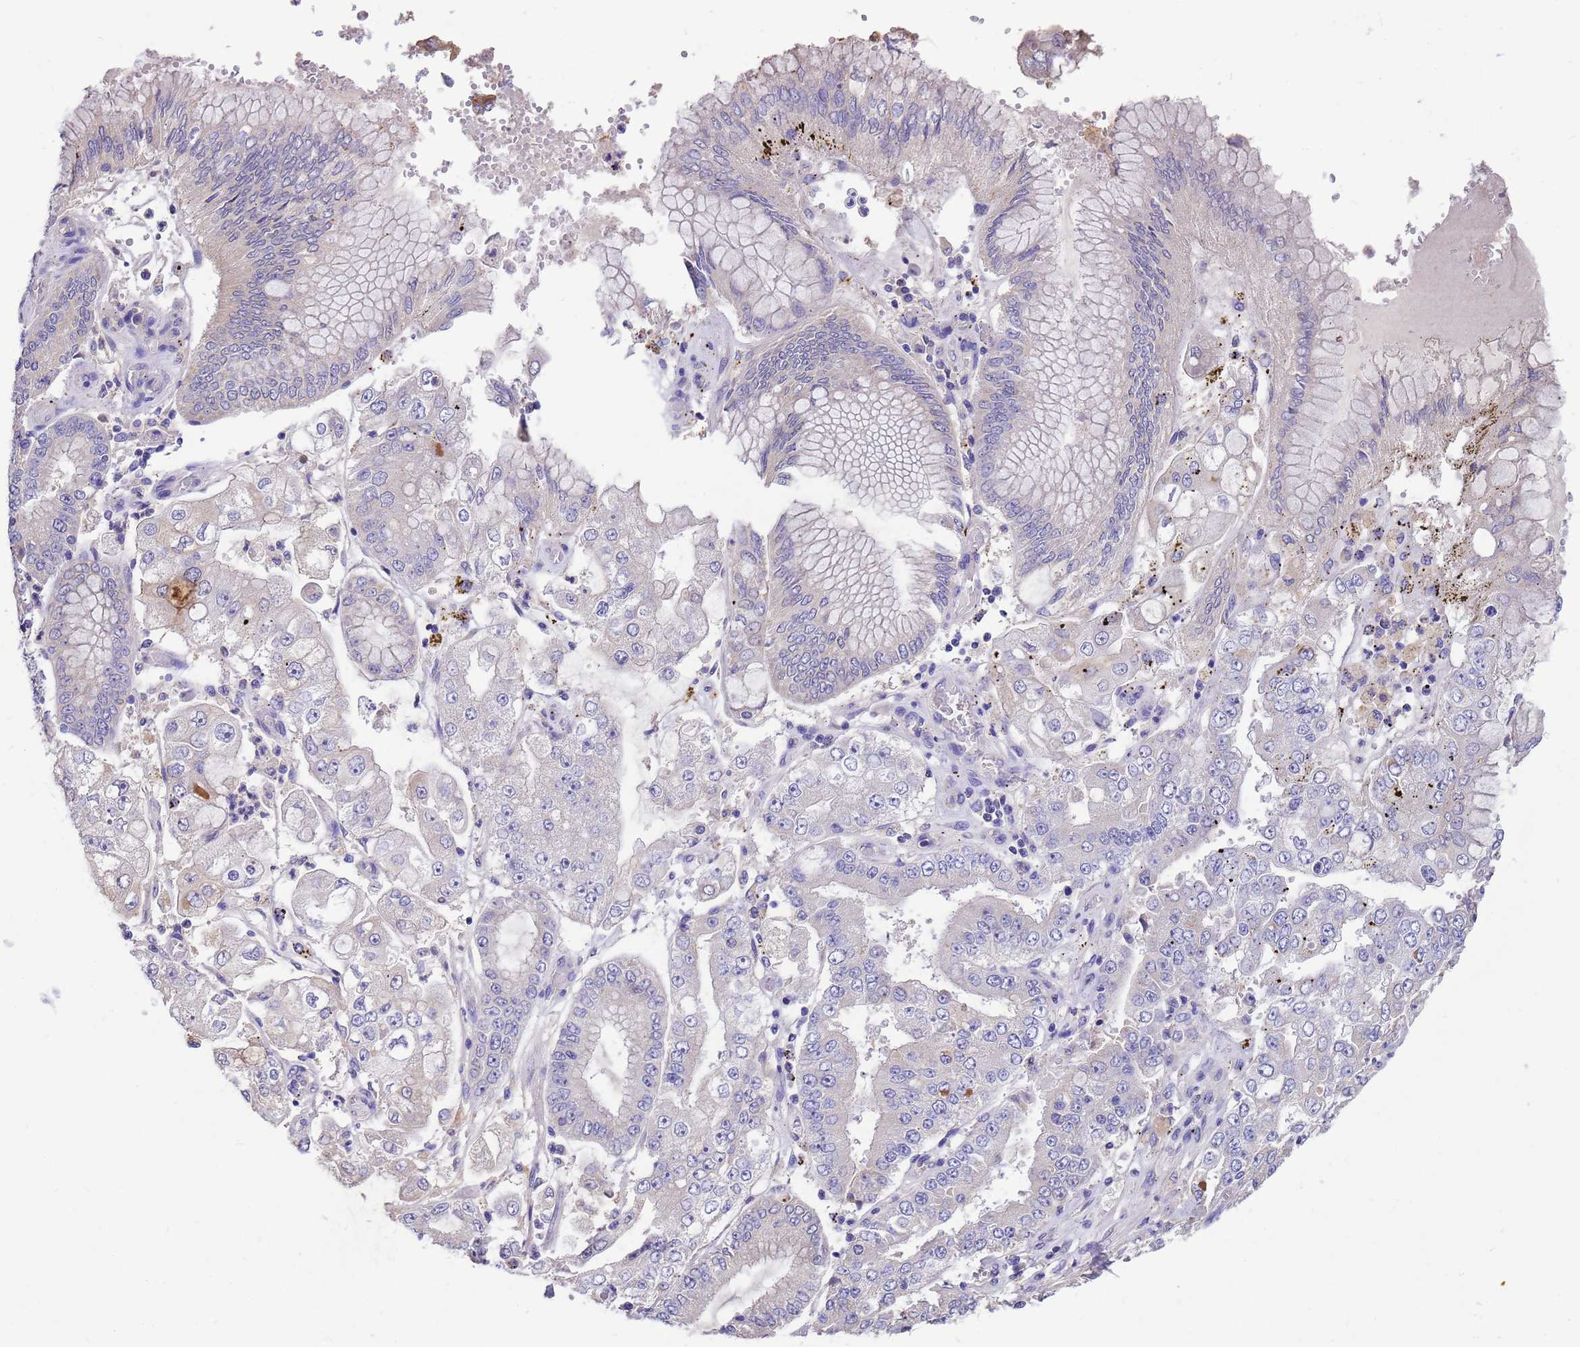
{"staining": {"intensity": "negative", "quantity": "none", "location": "none"}, "tissue": "stomach cancer", "cell_type": "Tumor cells", "image_type": "cancer", "snomed": [{"axis": "morphology", "description": "Adenocarcinoma, NOS"}, {"axis": "topography", "description": "Stomach"}], "caption": "A micrograph of human stomach adenocarcinoma is negative for staining in tumor cells. (Brightfield microscopy of DAB (3,3'-diaminobenzidine) immunohistochemistry at high magnification).", "gene": "SRL", "patient": {"sex": "male", "age": 76}}